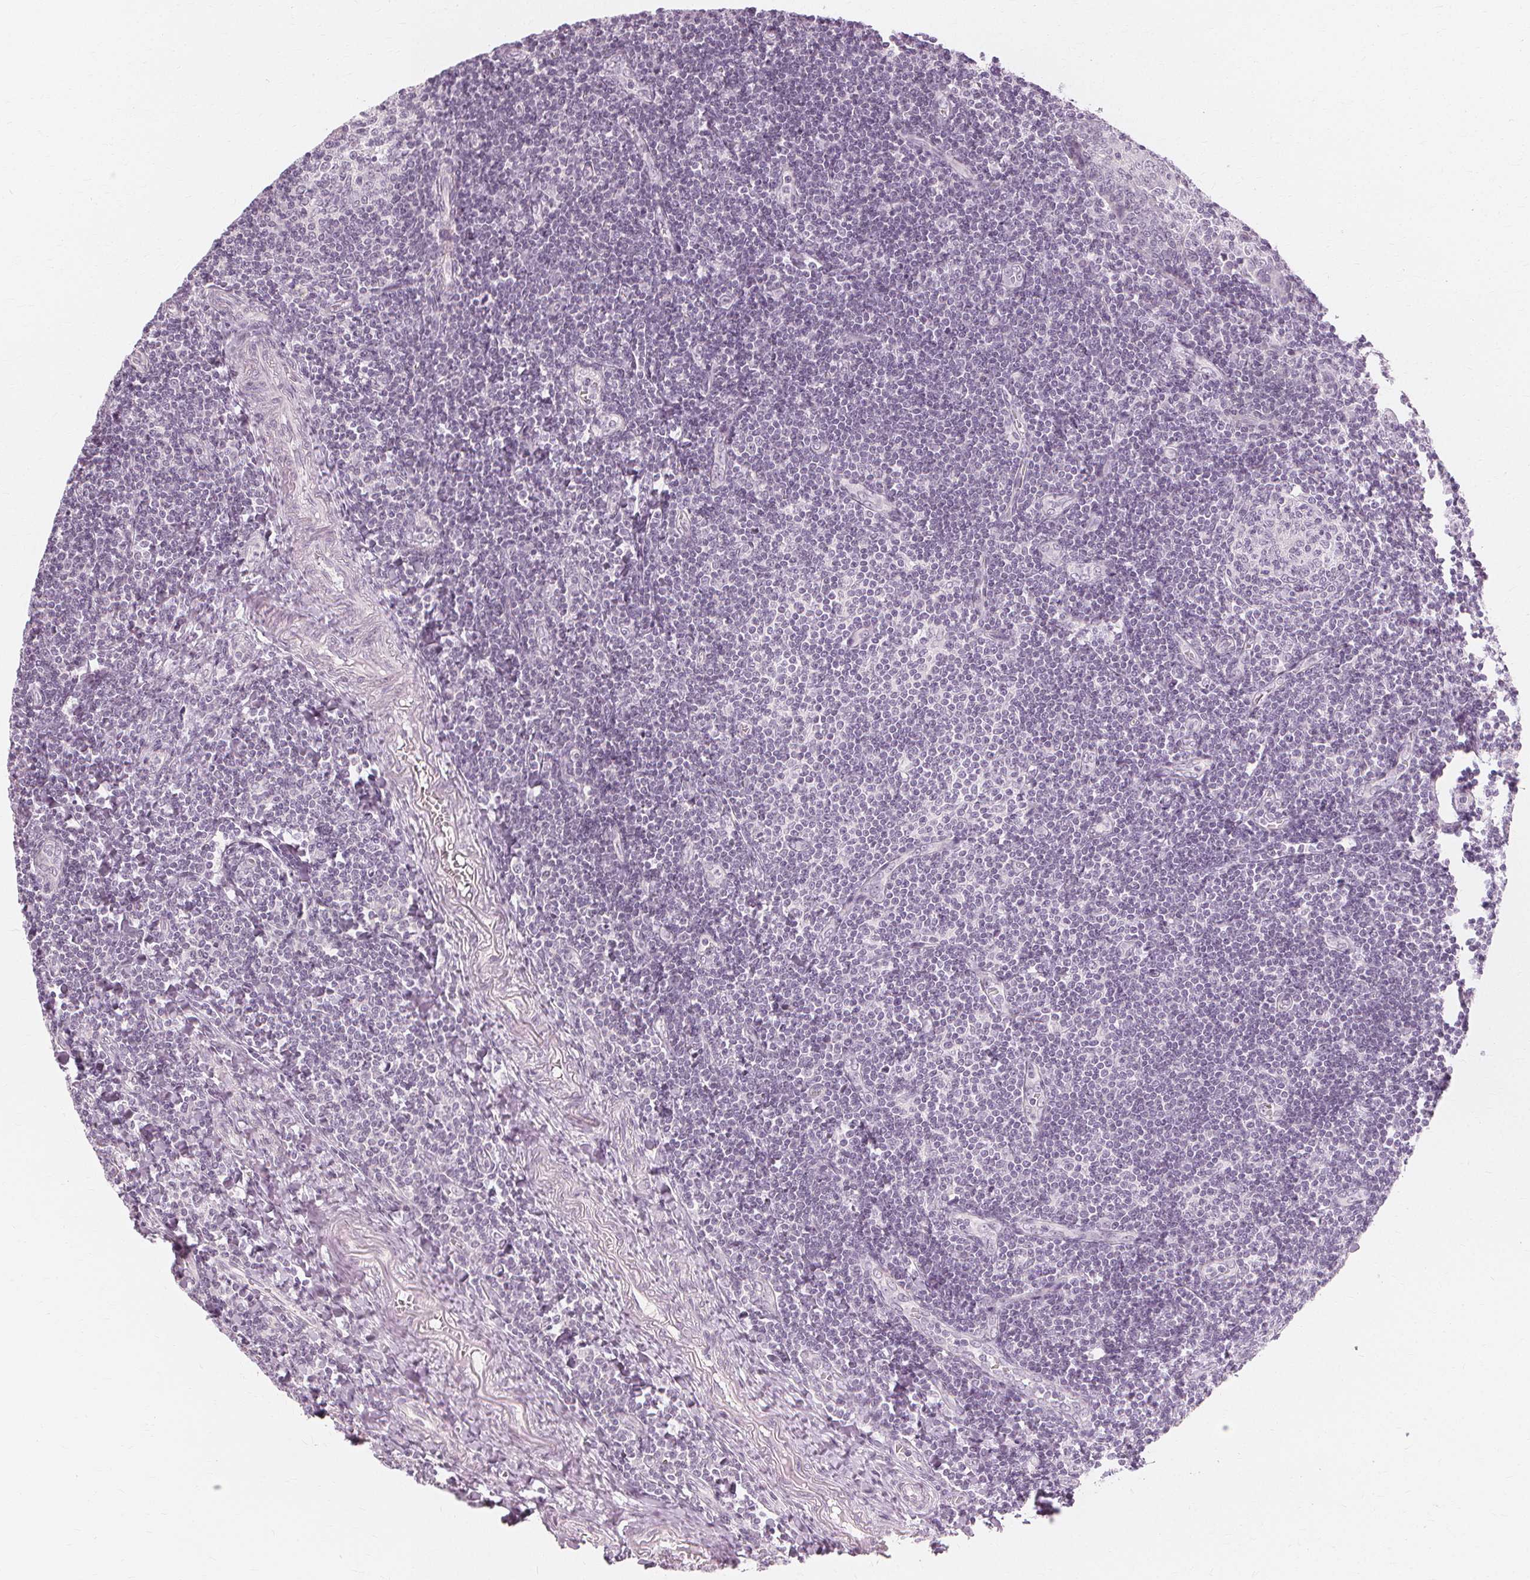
{"staining": {"intensity": "negative", "quantity": "none", "location": "none"}, "tissue": "tonsil", "cell_type": "Germinal center cells", "image_type": "normal", "snomed": [{"axis": "morphology", "description": "Normal tissue, NOS"}, {"axis": "morphology", "description": "Inflammation, NOS"}, {"axis": "topography", "description": "Tonsil"}], "caption": "This micrograph is of unremarkable tonsil stained with immunohistochemistry to label a protein in brown with the nuclei are counter-stained blue. There is no expression in germinal center cells. Brightfield microscopy of immunohistochemistry (IHC) stained with DAB (brown) and hematoxylin (blue), captured at high magnification.", "gene": "NXPE1", "patient": {"sex": "female", "age": 31}}